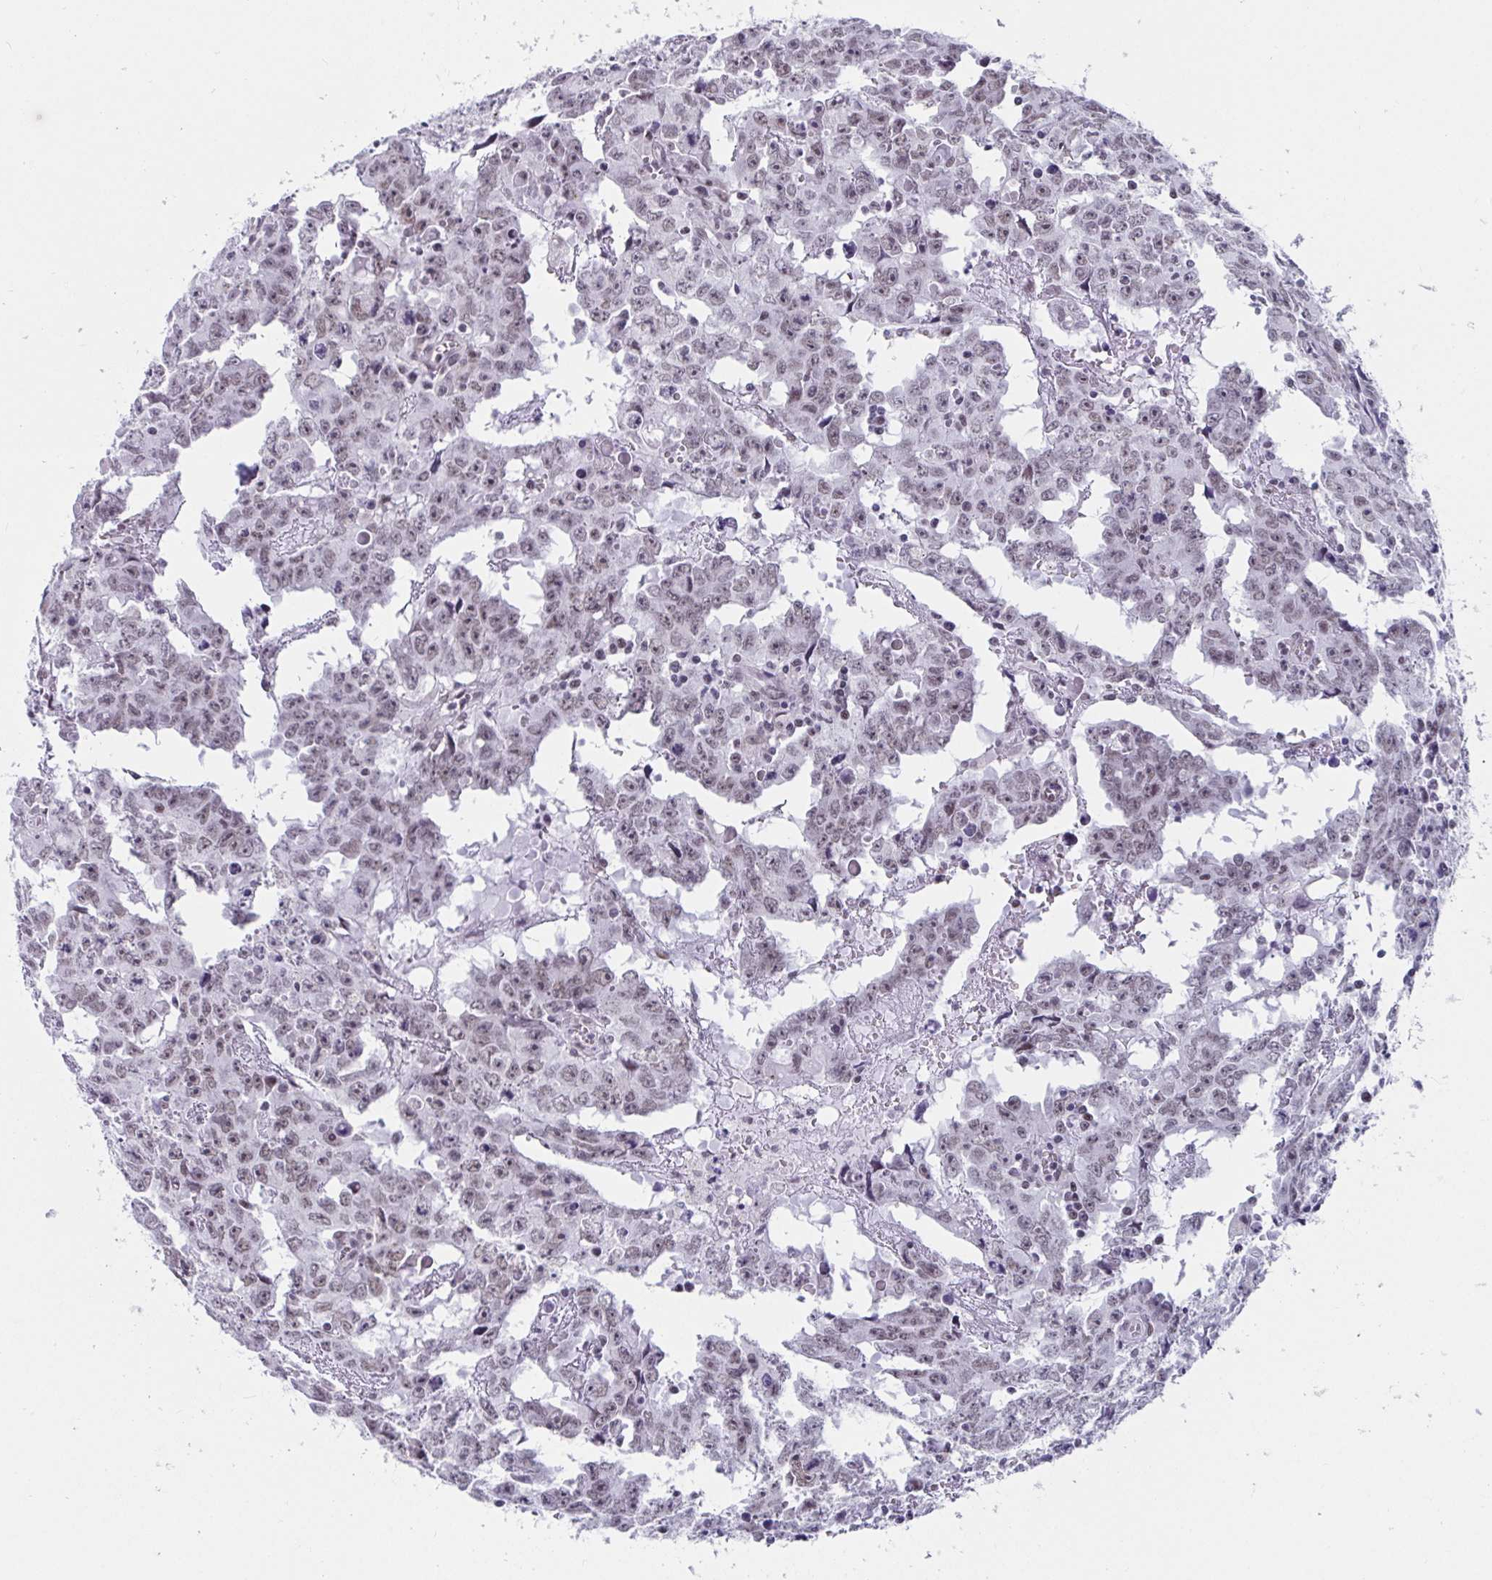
{"staining": {"intensity": "weak", "quantity": ">75%", "location": "nuclear"}, "tissue": "testis cancer", "cell_type": "Tumor cells", "image_type": "cancer", "snomed": [{"axis": "morphology", "description": "Carcinoma, Embryonal, NOS"}, {"axis": "topography", "description": "Testis"}], "caption": "A histopathology image of testis cancer (embryonal carcinoma) stained for a protein demonstrates weak nuclear brown staining in tumor cells.", "gene": "WDR72", "patient": {"sex": "male", "age": 22}}